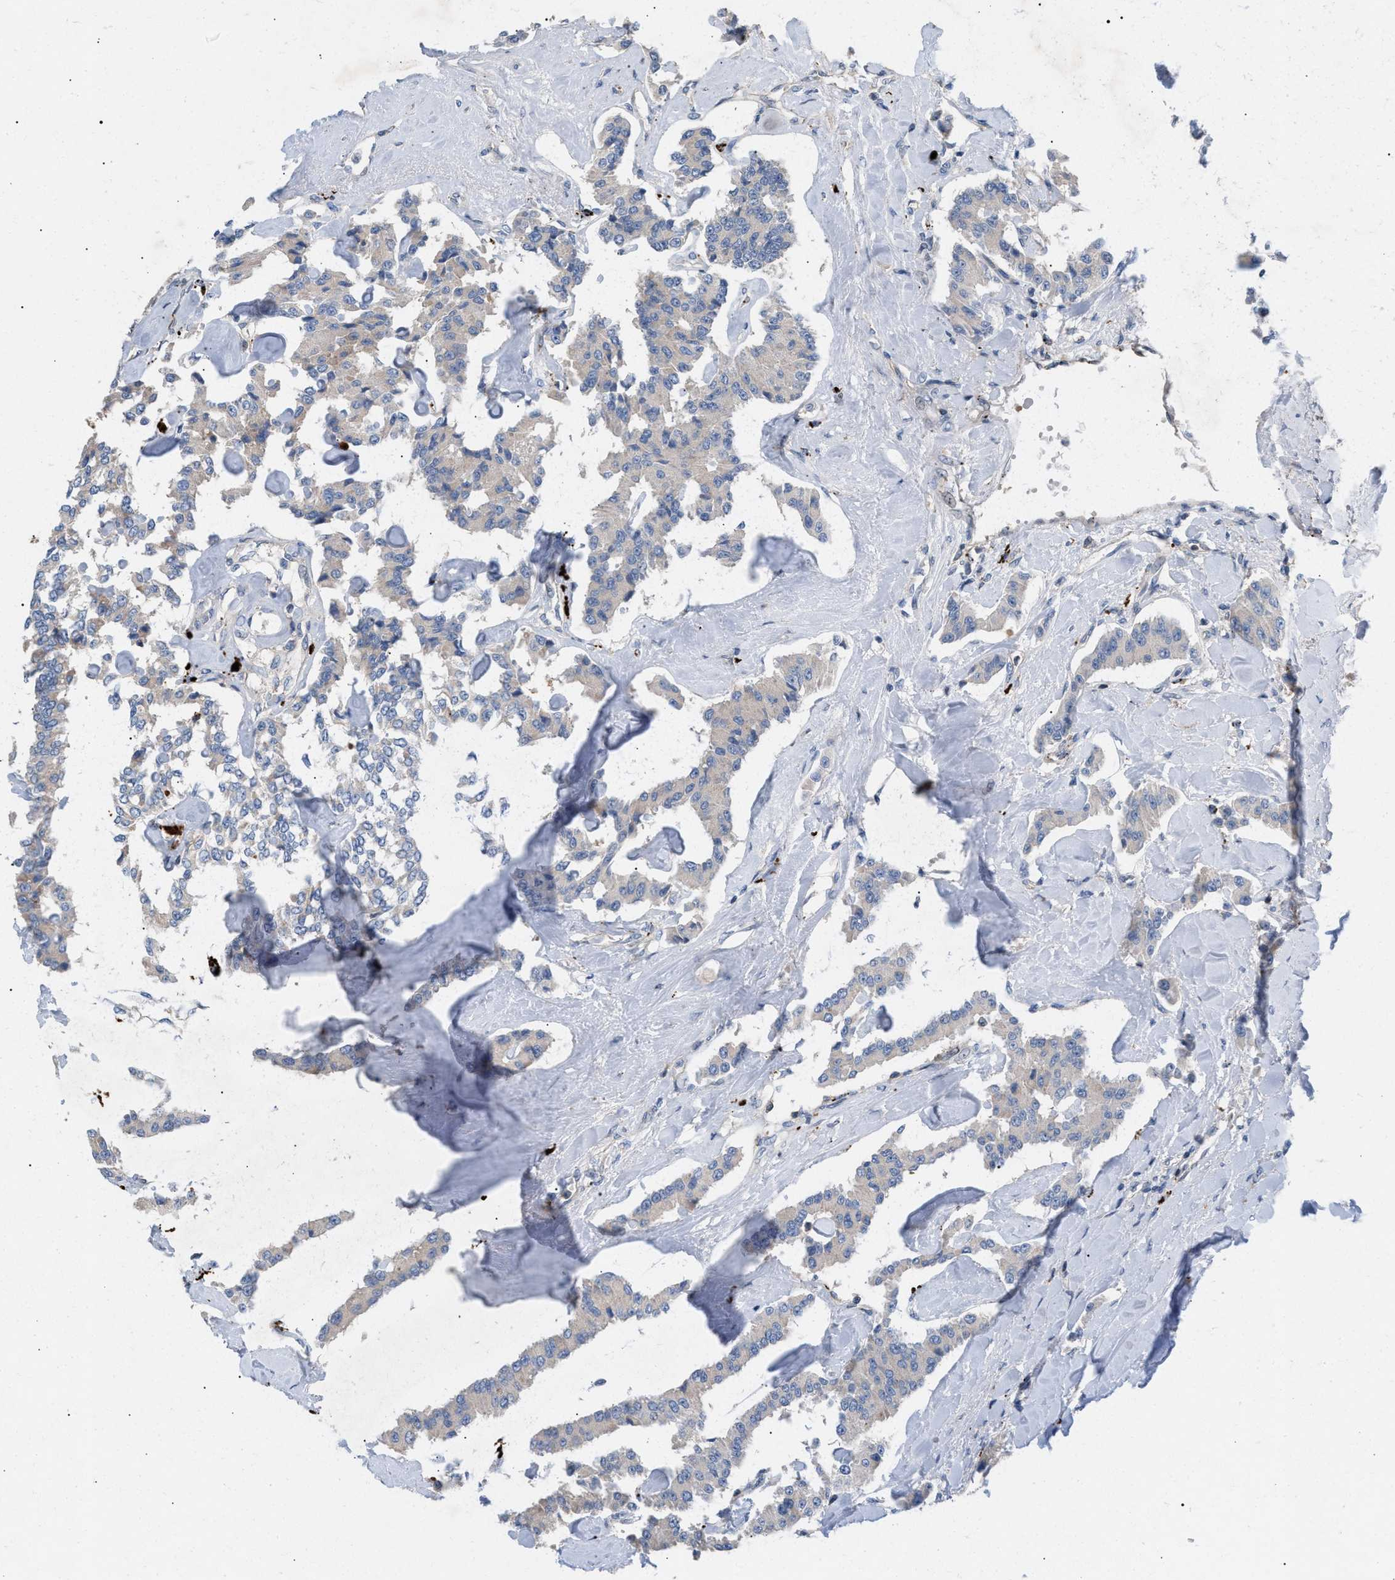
{"staining": {"intensity": "negative", "quantity": "none", "location": "none"}, "tissue": "carcinoid", "cell_type": "Tumor cells", "image_type": "cancer", "snomed": [{"axis": "morphology", "description": "Carcinoid, malignant, NOS"}, {"axis": "topography", "description": "Pancreas"}], "caption": "Malignant carcinoid was stained to show a protein in brown. There is no significant expression in tumor cells. Nuclei are stained in blue.", "gene": "MBTD1", "patient": {"sex": "male", "age": 41}}